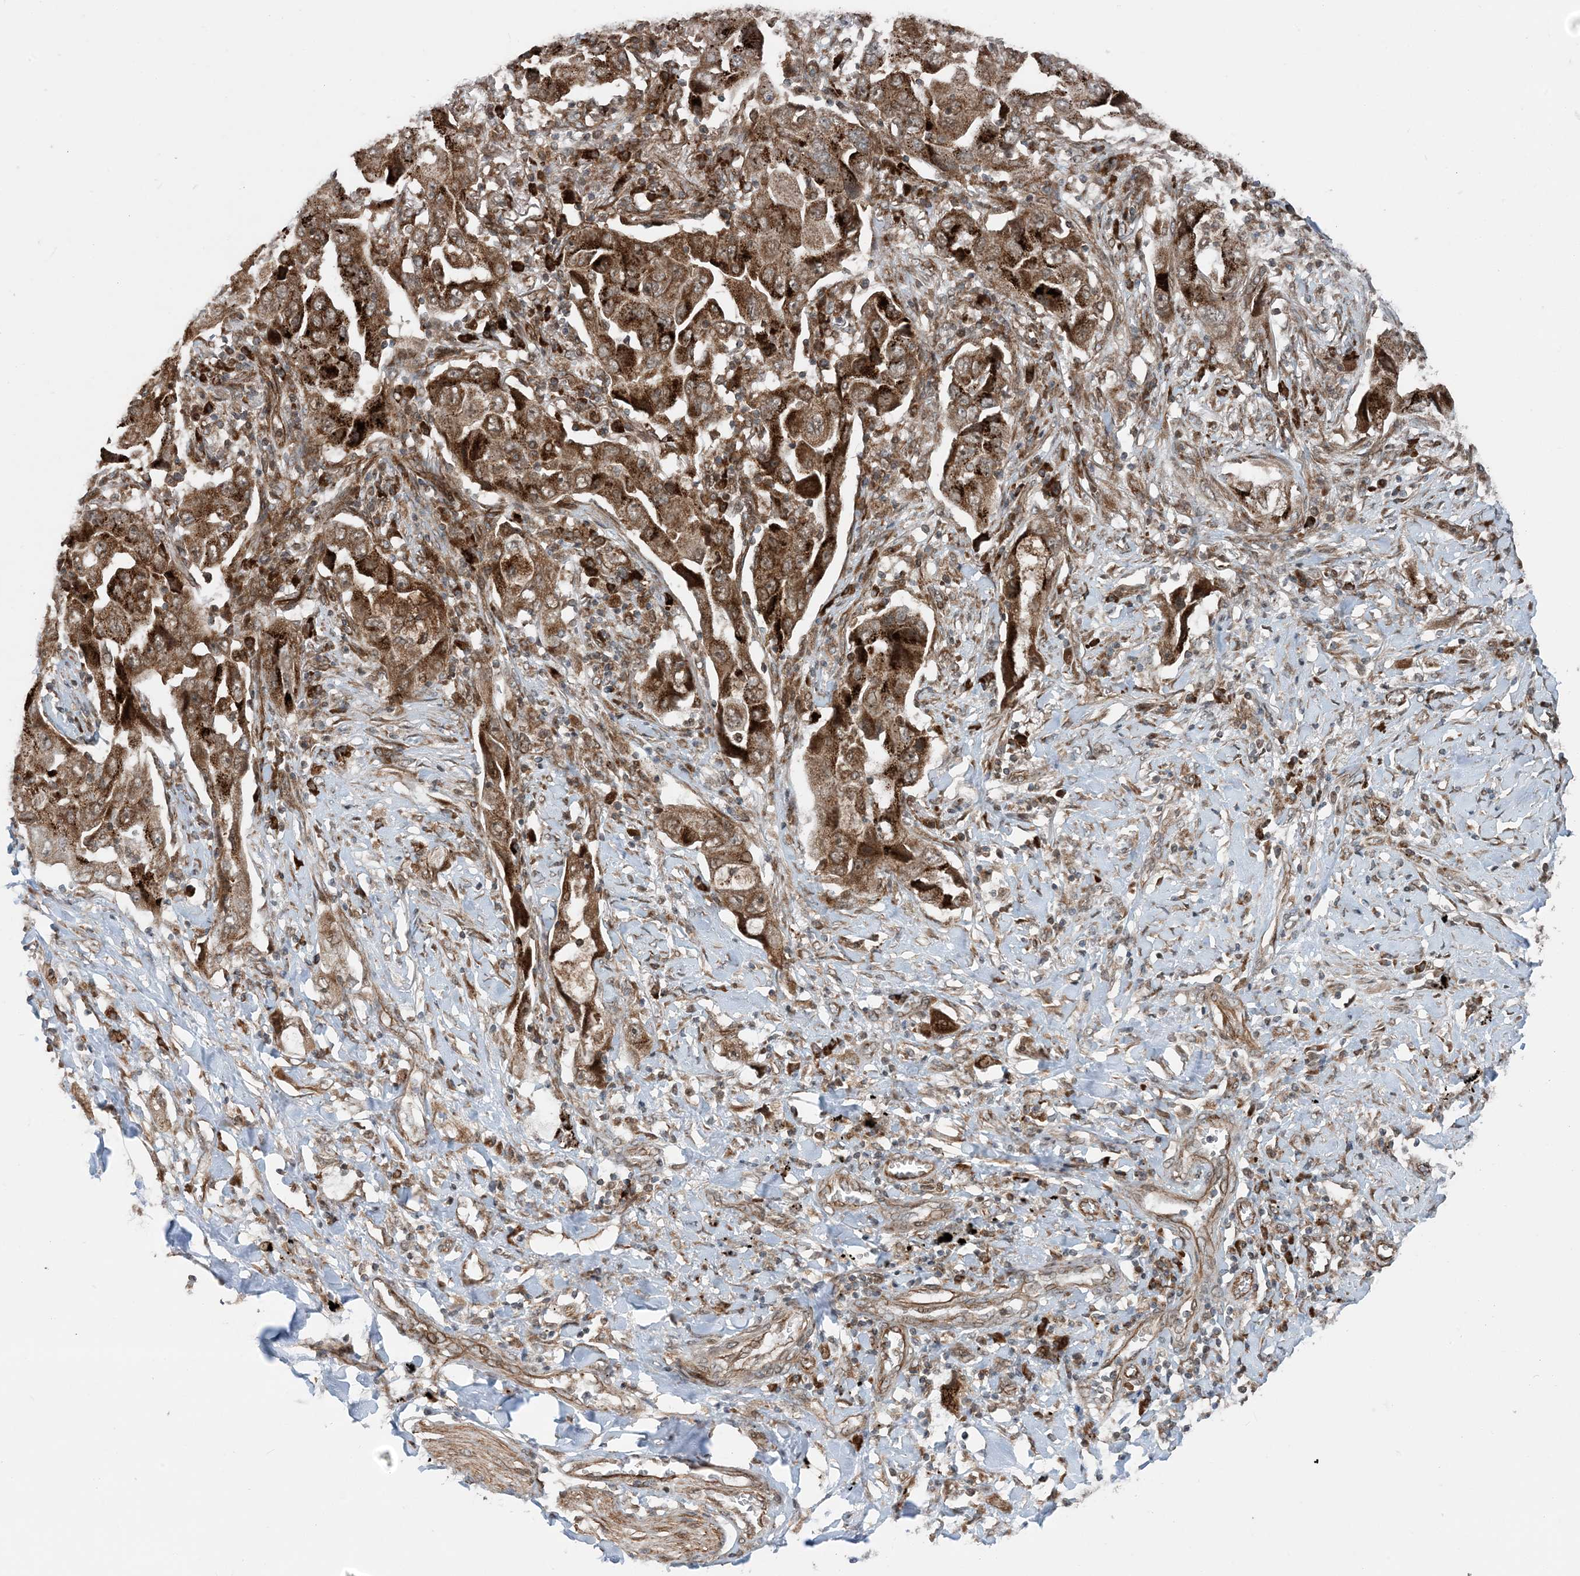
{"staining": {"intensity": "strong", "quantity": ">75%", "location": "cytoplasmic/membranous"}, "tissue": "lung cancer", "cell_type": "Tumor cells", "image_type": "cancer", "snomed": [{"axis": "morphology", "description": "Adenocarcinoma, NOS"}, {"axis": "topography", "description": "Lung"}], "caption": "Human lung cancer (adenocarcinoma) stained with a protein marker demonstrates strong staining in tumor cells.", "gene": "EDEM2", "patient": {"sex": "female", "age": 65}}